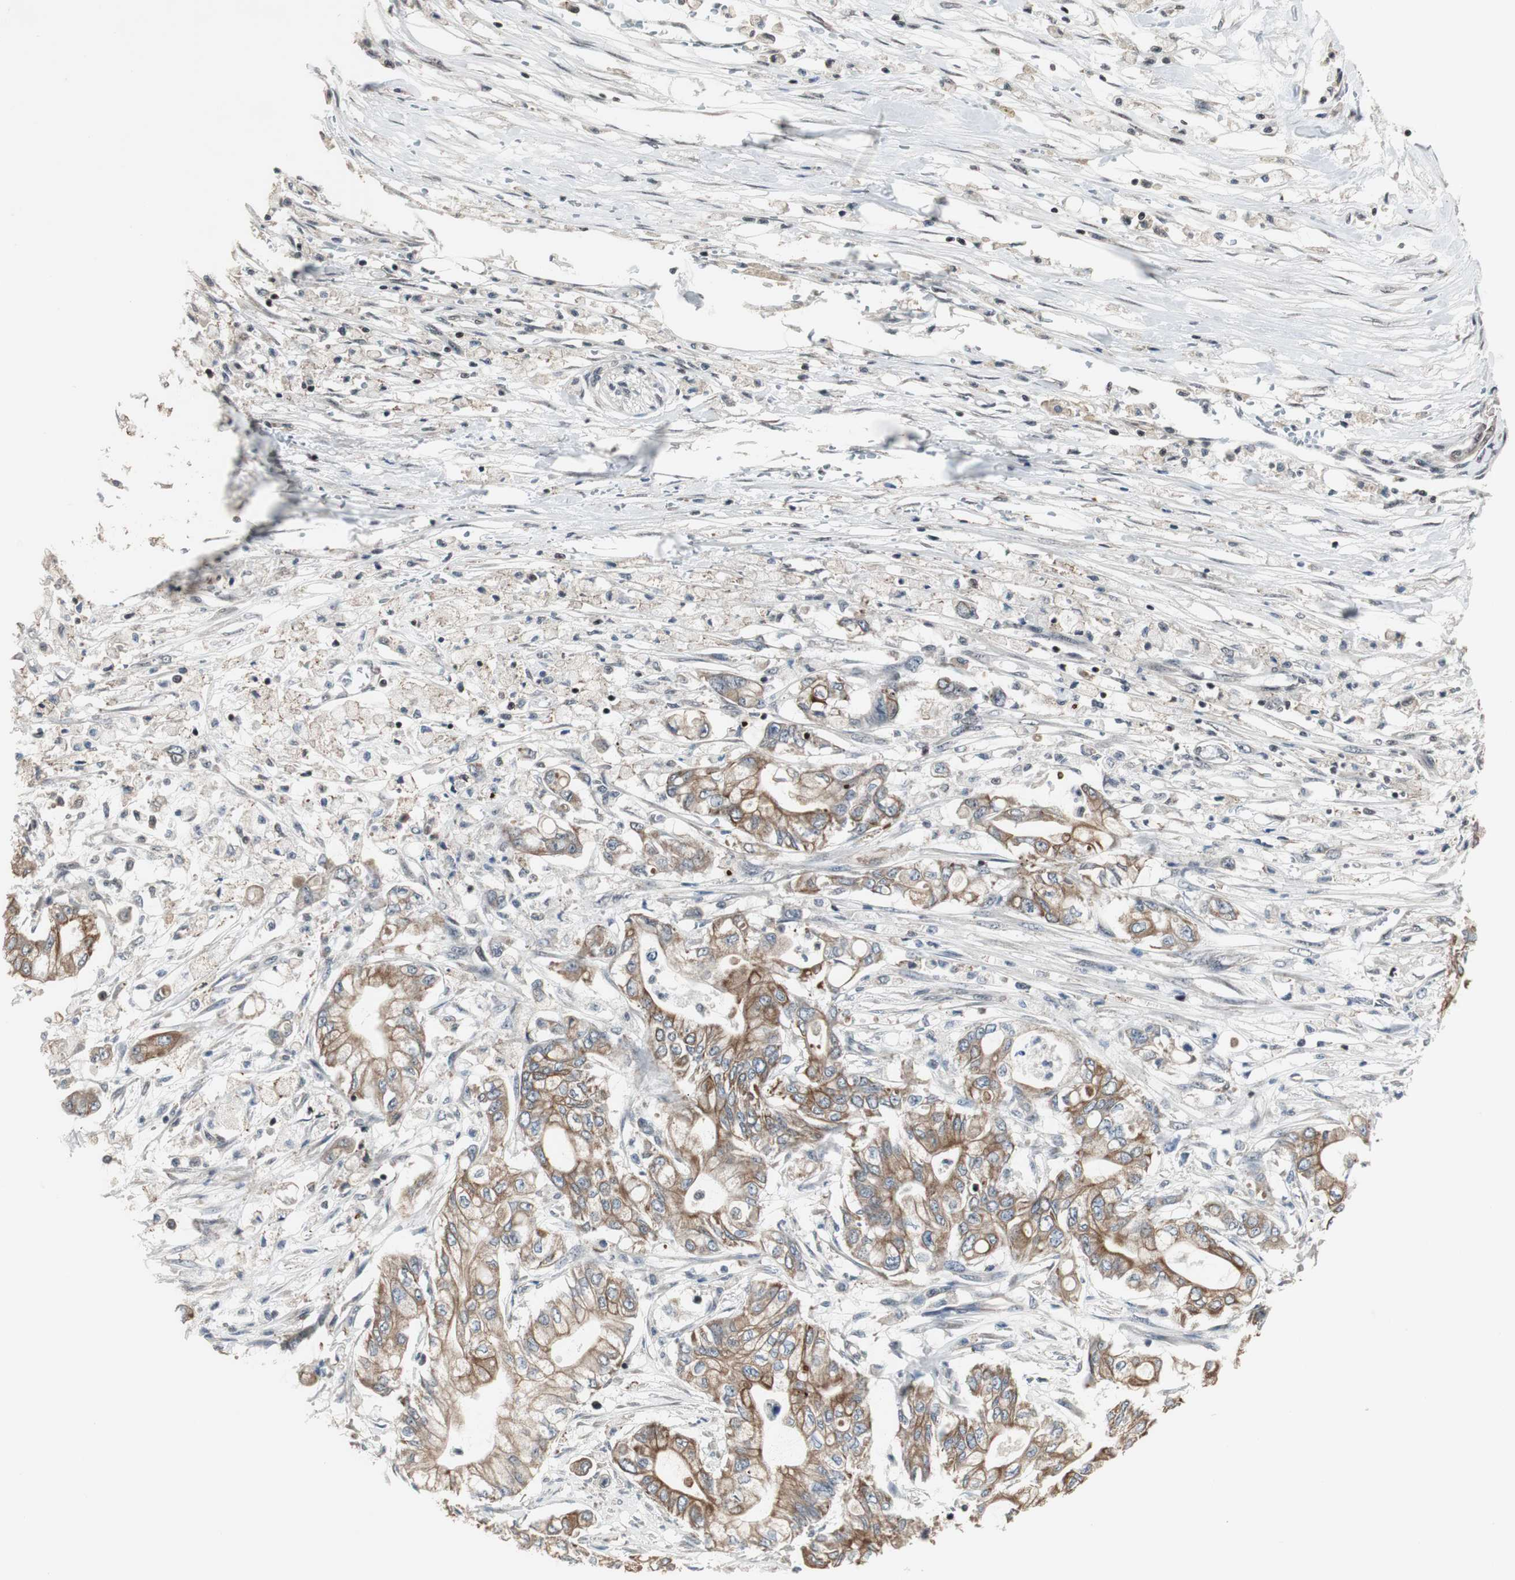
{"staining": {"intensity": "moderate", "quantity": ">75%", "location": "cytoplasmic/membranous"}, "tissue": "pancreatic cancer", "cell_type": "Tumor cells", "image_type": "cancer", "snomed": [{"axis": "morphology", "description": "Adenocarcinoma, NOS"}, {"axis": "topography", "description": "Pancreas"}], "caption": "Moderate cytoplasmic/membranous staining for a protein is appreciated in approximately >75% of tumor cells of pancreatic cancer using IHC.", "gene": "TERF2IP", "patient": {"sex": "male", "age": 70}}